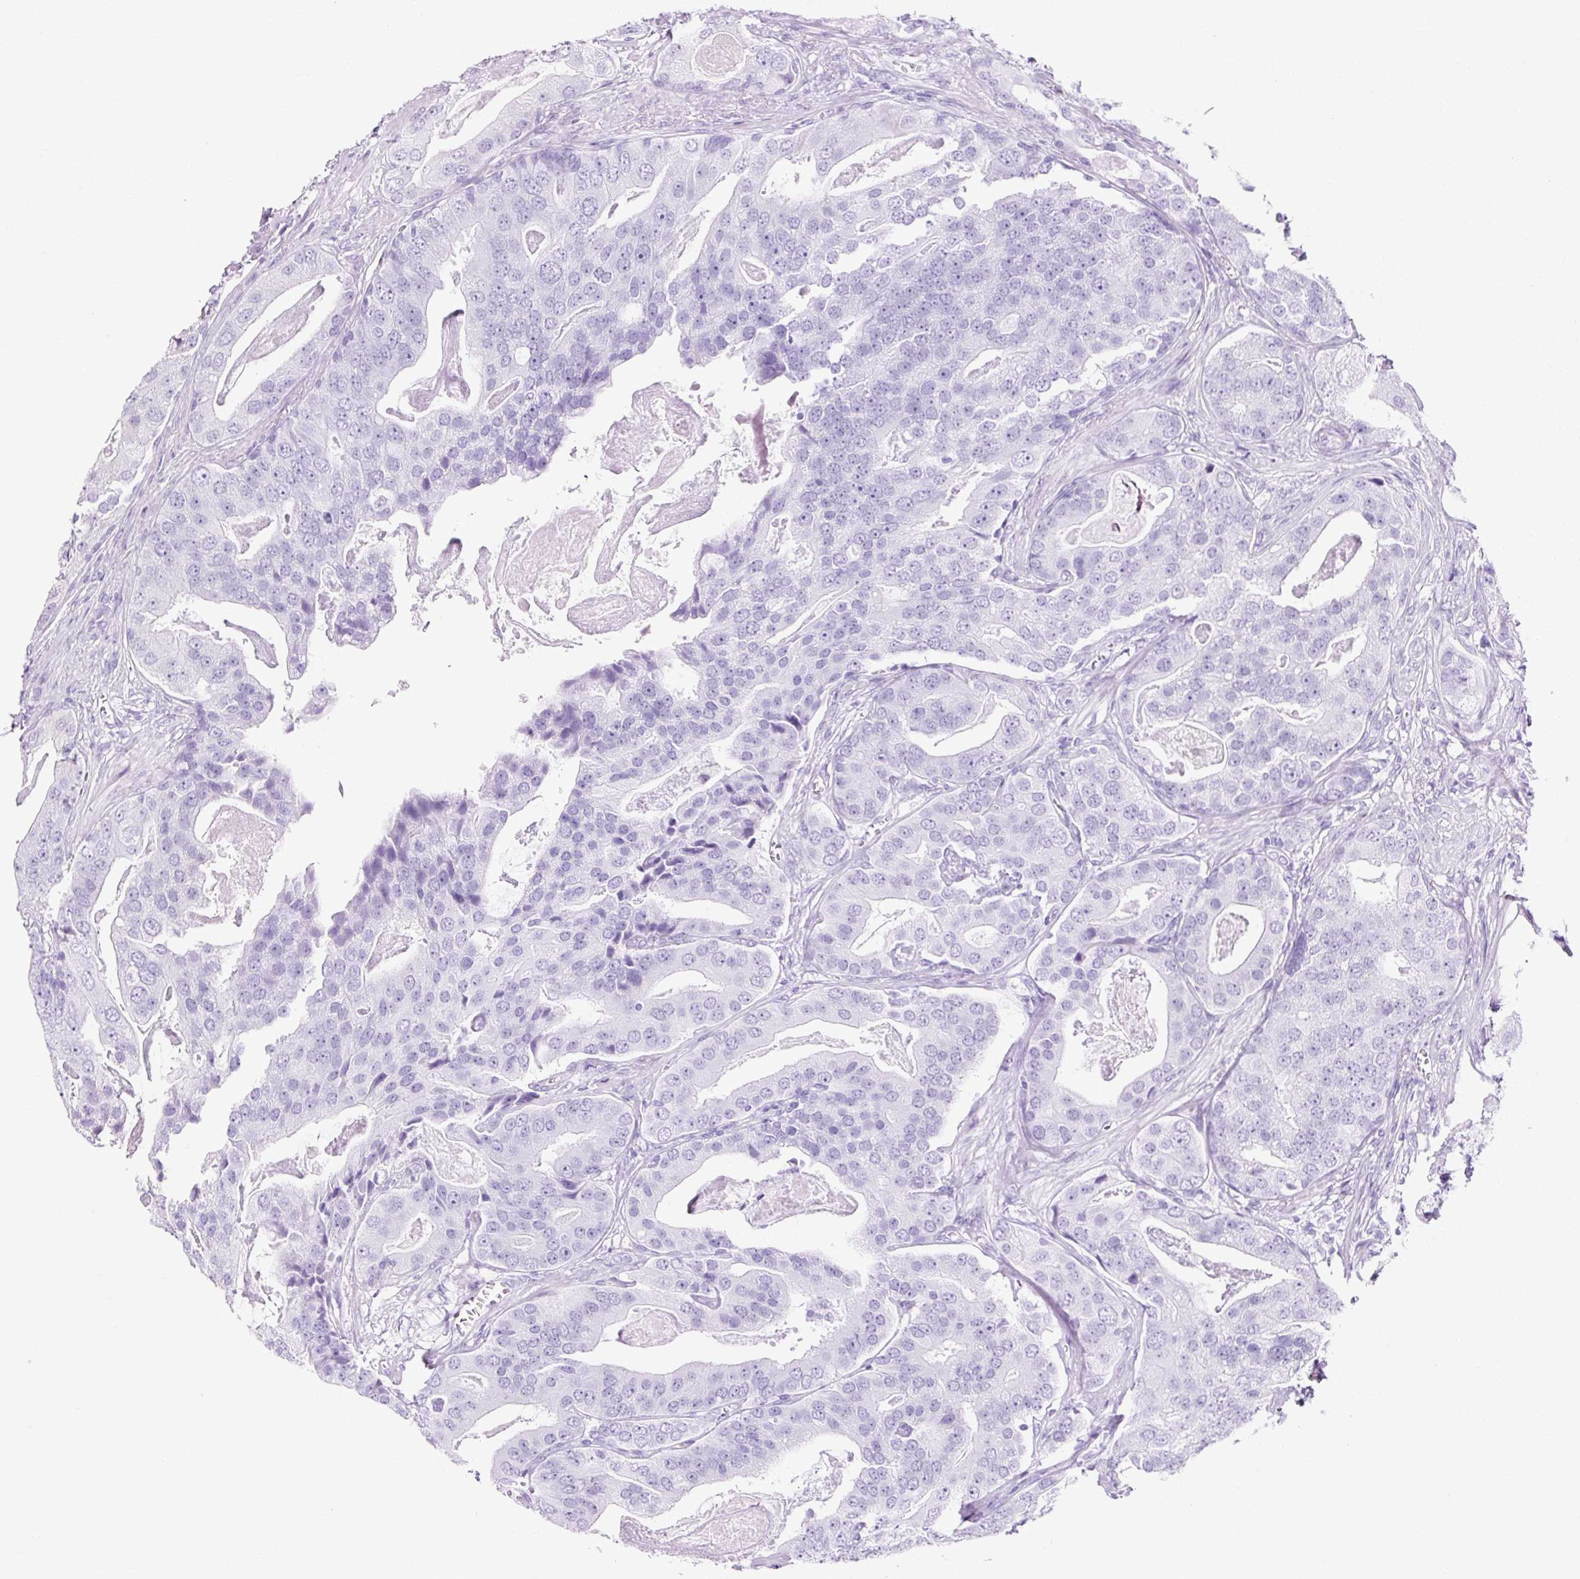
{"staining": {"intensity": "moderate", "quantity": "<25%", "location": "cytoplasmic/membranous"}, "tissue": "prostate cancer", "cell_type": "Tumor cells", "image_type": "cancer", "snomed": [{"axis": "morphology", "description": "Adenocarcinoma, High grade"}, {"axis": "topography", "description": "Prostate"}], "caption": "A histopathology image showing moderate cytoplasmic/membranous positivity in about <25% of tumor cells in adenocarcinoma (high-grade) (prostate), as visualized by brown immunohistochemical staining.", "gene": "TSPAN8", "patient": {"sex": "male", "age": 71}}